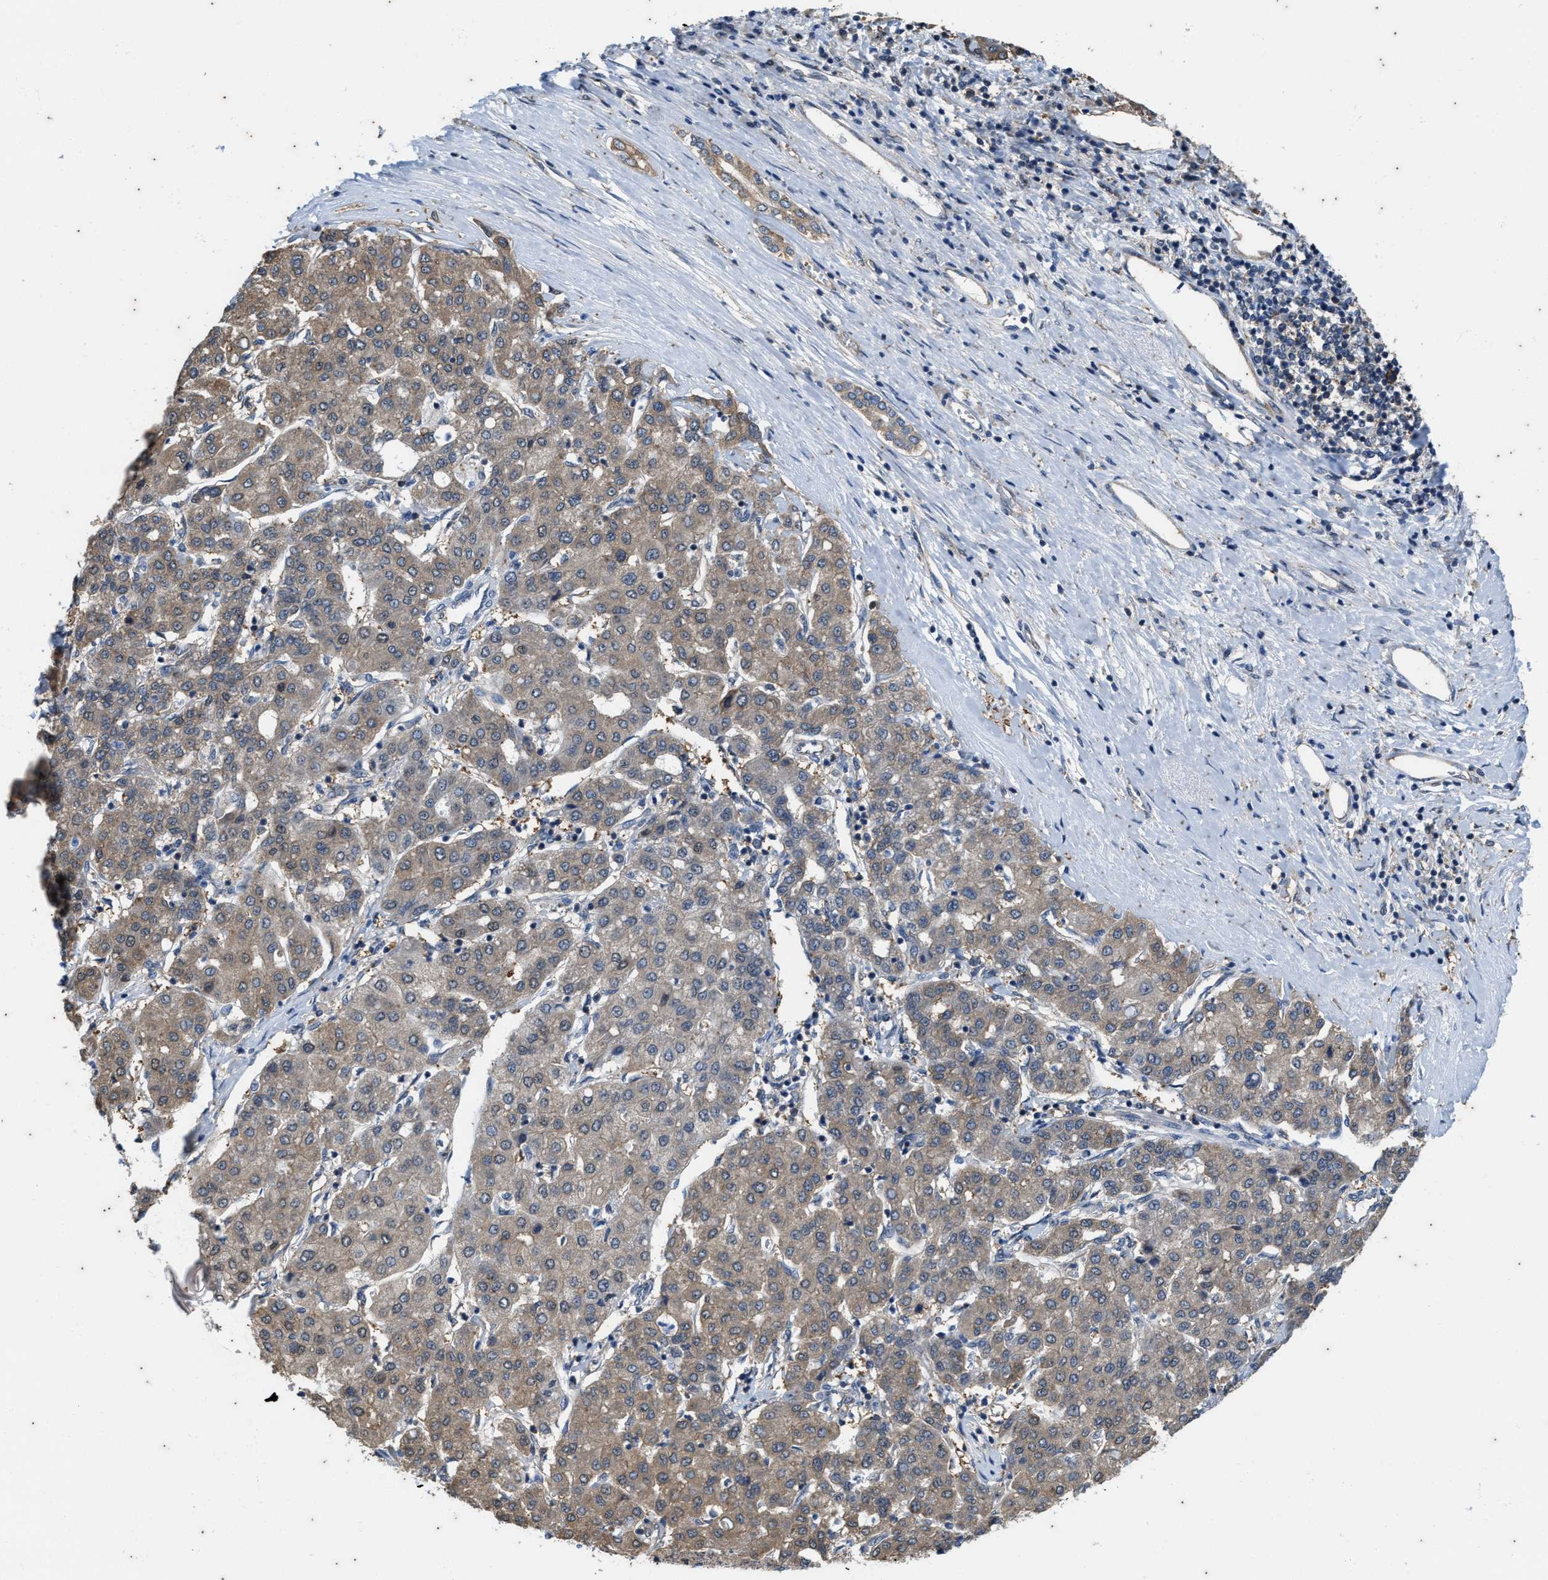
{"staining": {"intensity": "moderate", "quantity": ">75%", "location": "cytoplasmic/membranous"}, "tissue": "liver cancer", "cell_type": "Tumor cells", "image_type": "cancer", "snomed": [{"axis": "morphology", "description": "Carcinoma, Hepatocellular, NOS"}, {"axis": "topography", "description": "Liver"}], "caption": "The immunohistochemical stain shows moderate cytoplasmic/membranous expression in tumor cells of liver cancer (hepatocellular carcinoma) tissue.", "gene": "COX19", "patient": {"sex": "male", "age": 65}}